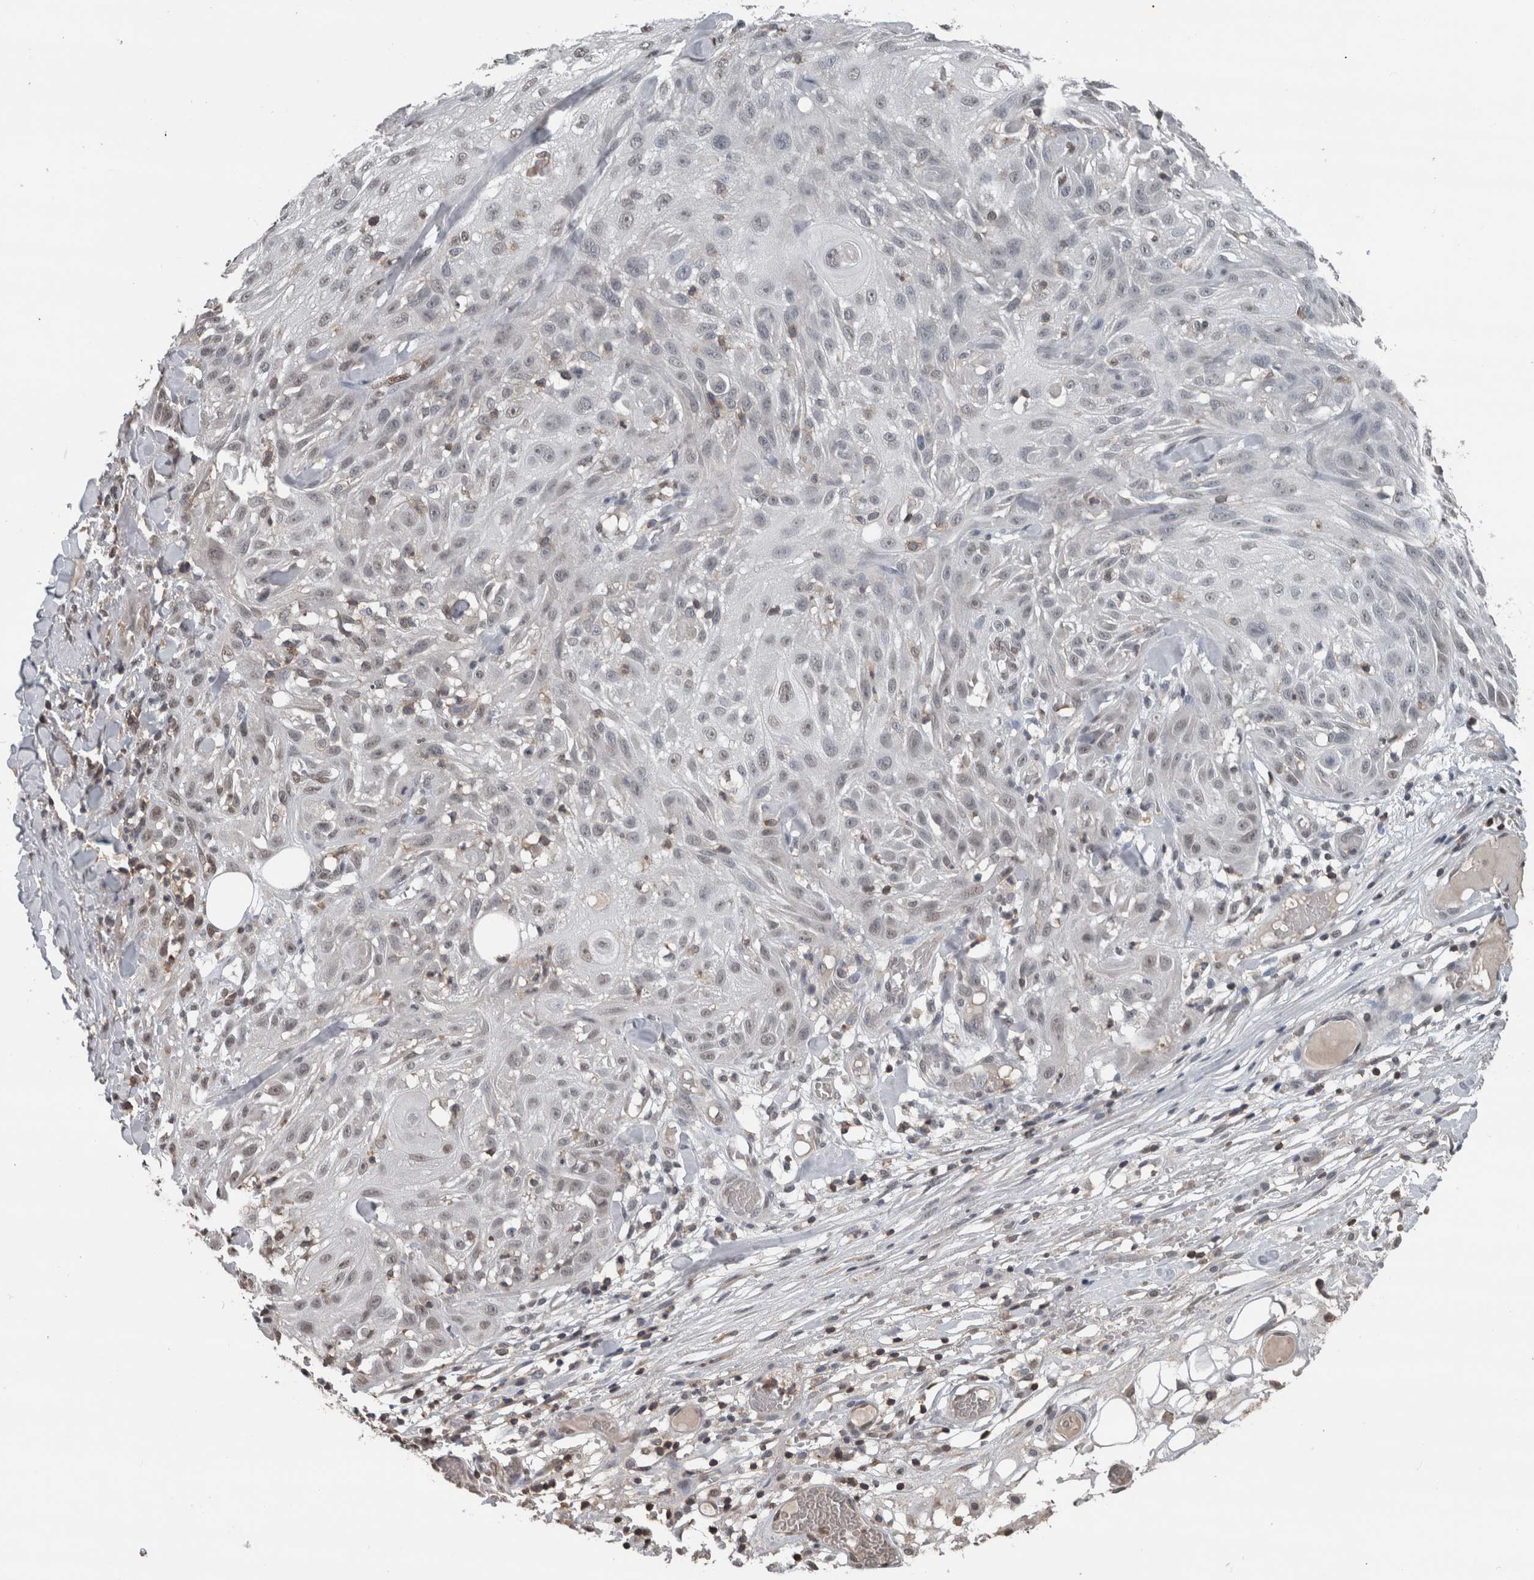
{"staining": {"intensity": "negative", "quantity": "none", "location": "none"}, "tissue": "skin cancer", "cell_type": "Tumor cells", "image_type": "cancer", "snomed": [{"axis": "morphology", "description": "Squamous cell carcinoma, NOS"}, {"axis": "topography", "description": "Skin"}], "caption": "This image is of squamous cell carcinoma (skin) stained with IHC to label a protein in brown with the nuclei are counter-stained blue. There is no expression in tumor cells.", "gene": "MAFF", "patient": {"sex": "male", "age": 75}}